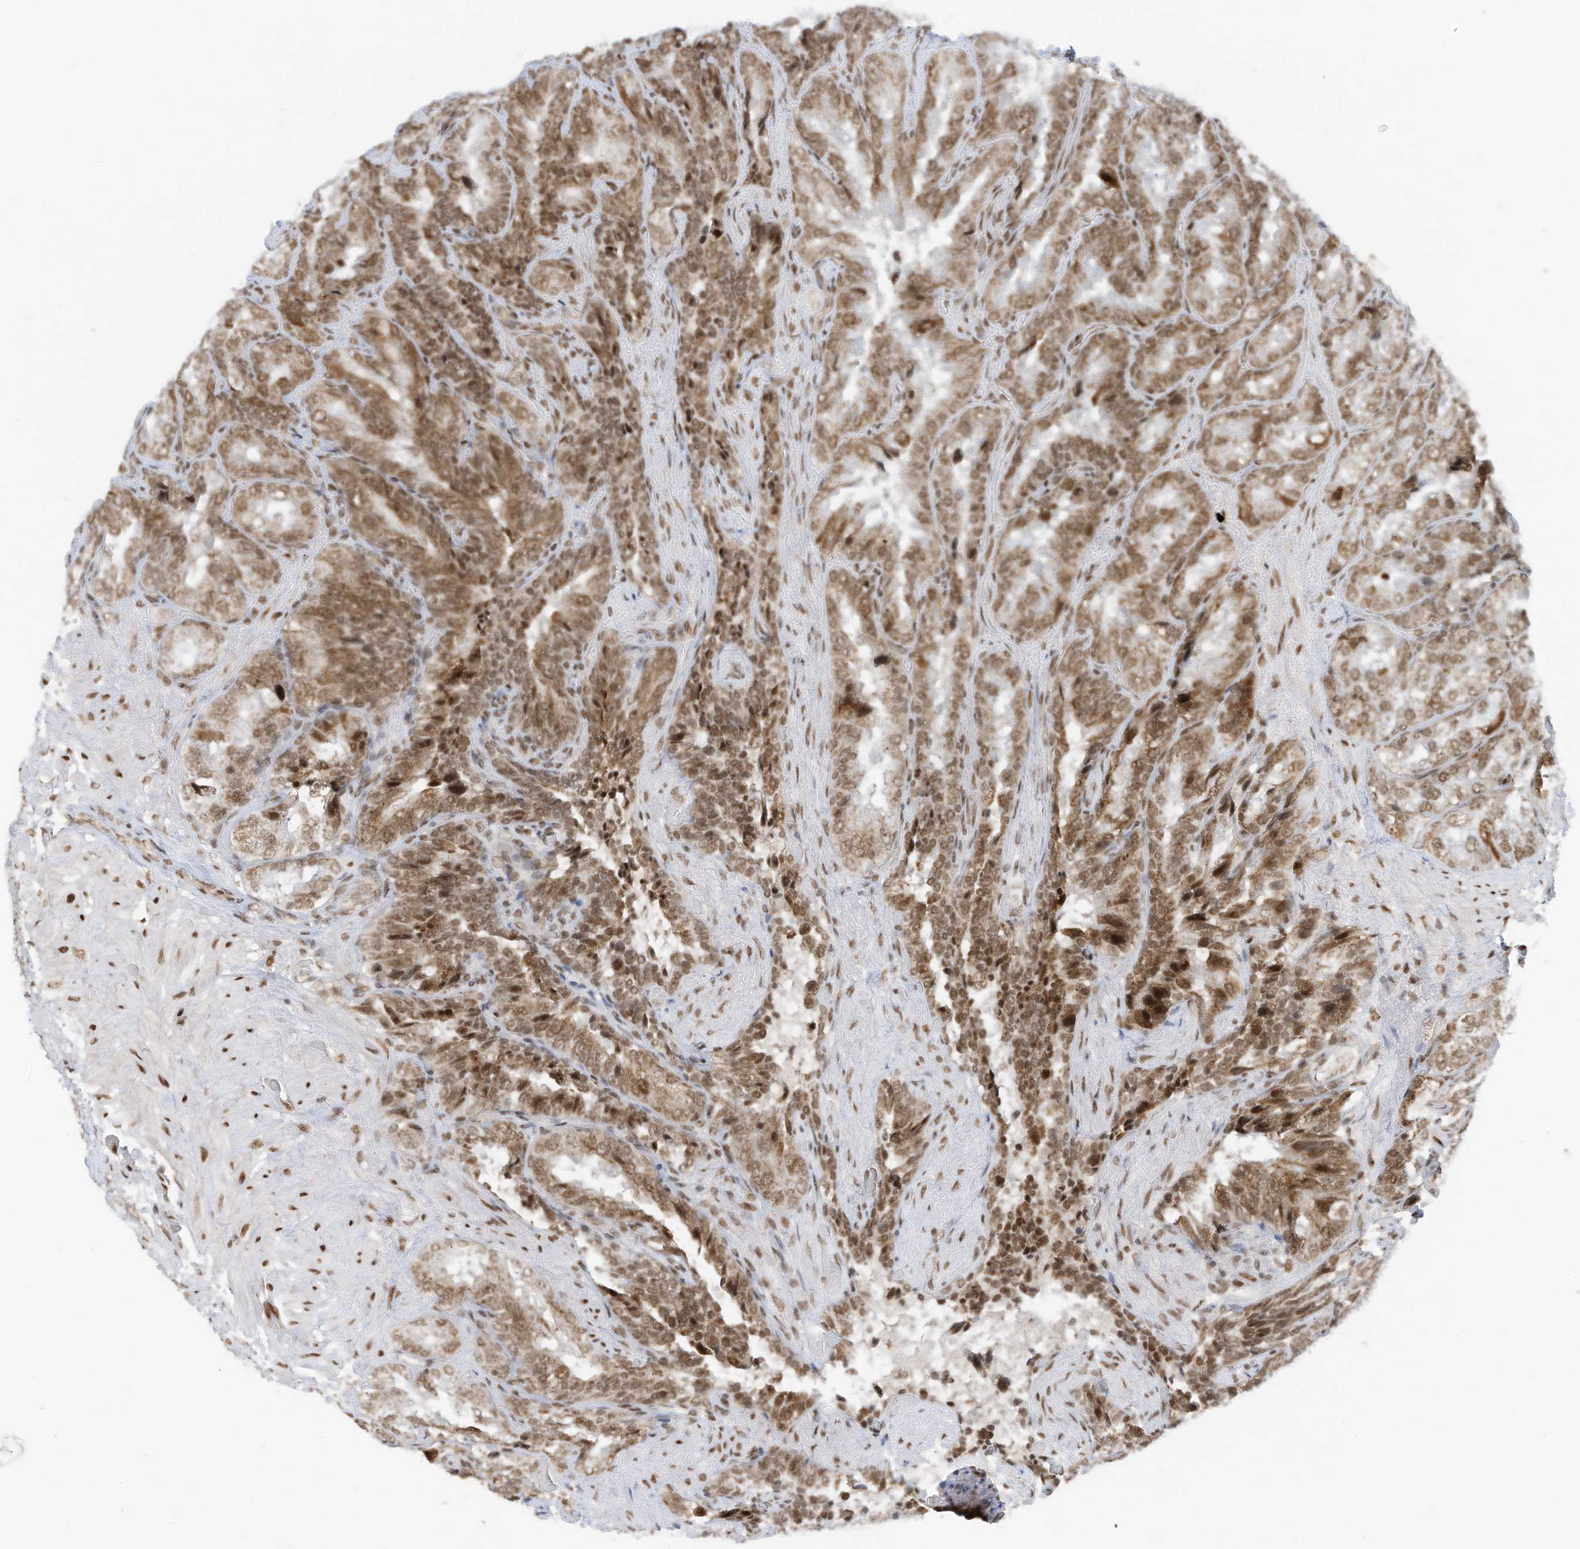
{"staining": {"intensity": "moderate", "quantity": ">75%", "location": "cytoplasmic/membranous,nuclear"}, "tissue": "seminal vesicle", "cell_type": "Glandular cells", "image_type": "normal", "snomed": [{"axis": "morphology", "description": "Normal tissue, NOS"}, {"axis": "topography", "description": "Seminal veicle"}, {"axis": "topography", "description": "Peripheral nerve tissue"}], "caption": "Benign seminal vesicle was stained to show a protein in brown. There is medium levels of moderate cytoplasmic/membranous,nuclear positivity in approximately >75% of glandular cells.", "gene": "AURKAIP1", "patient": {"sex": "male", "age": 63}}